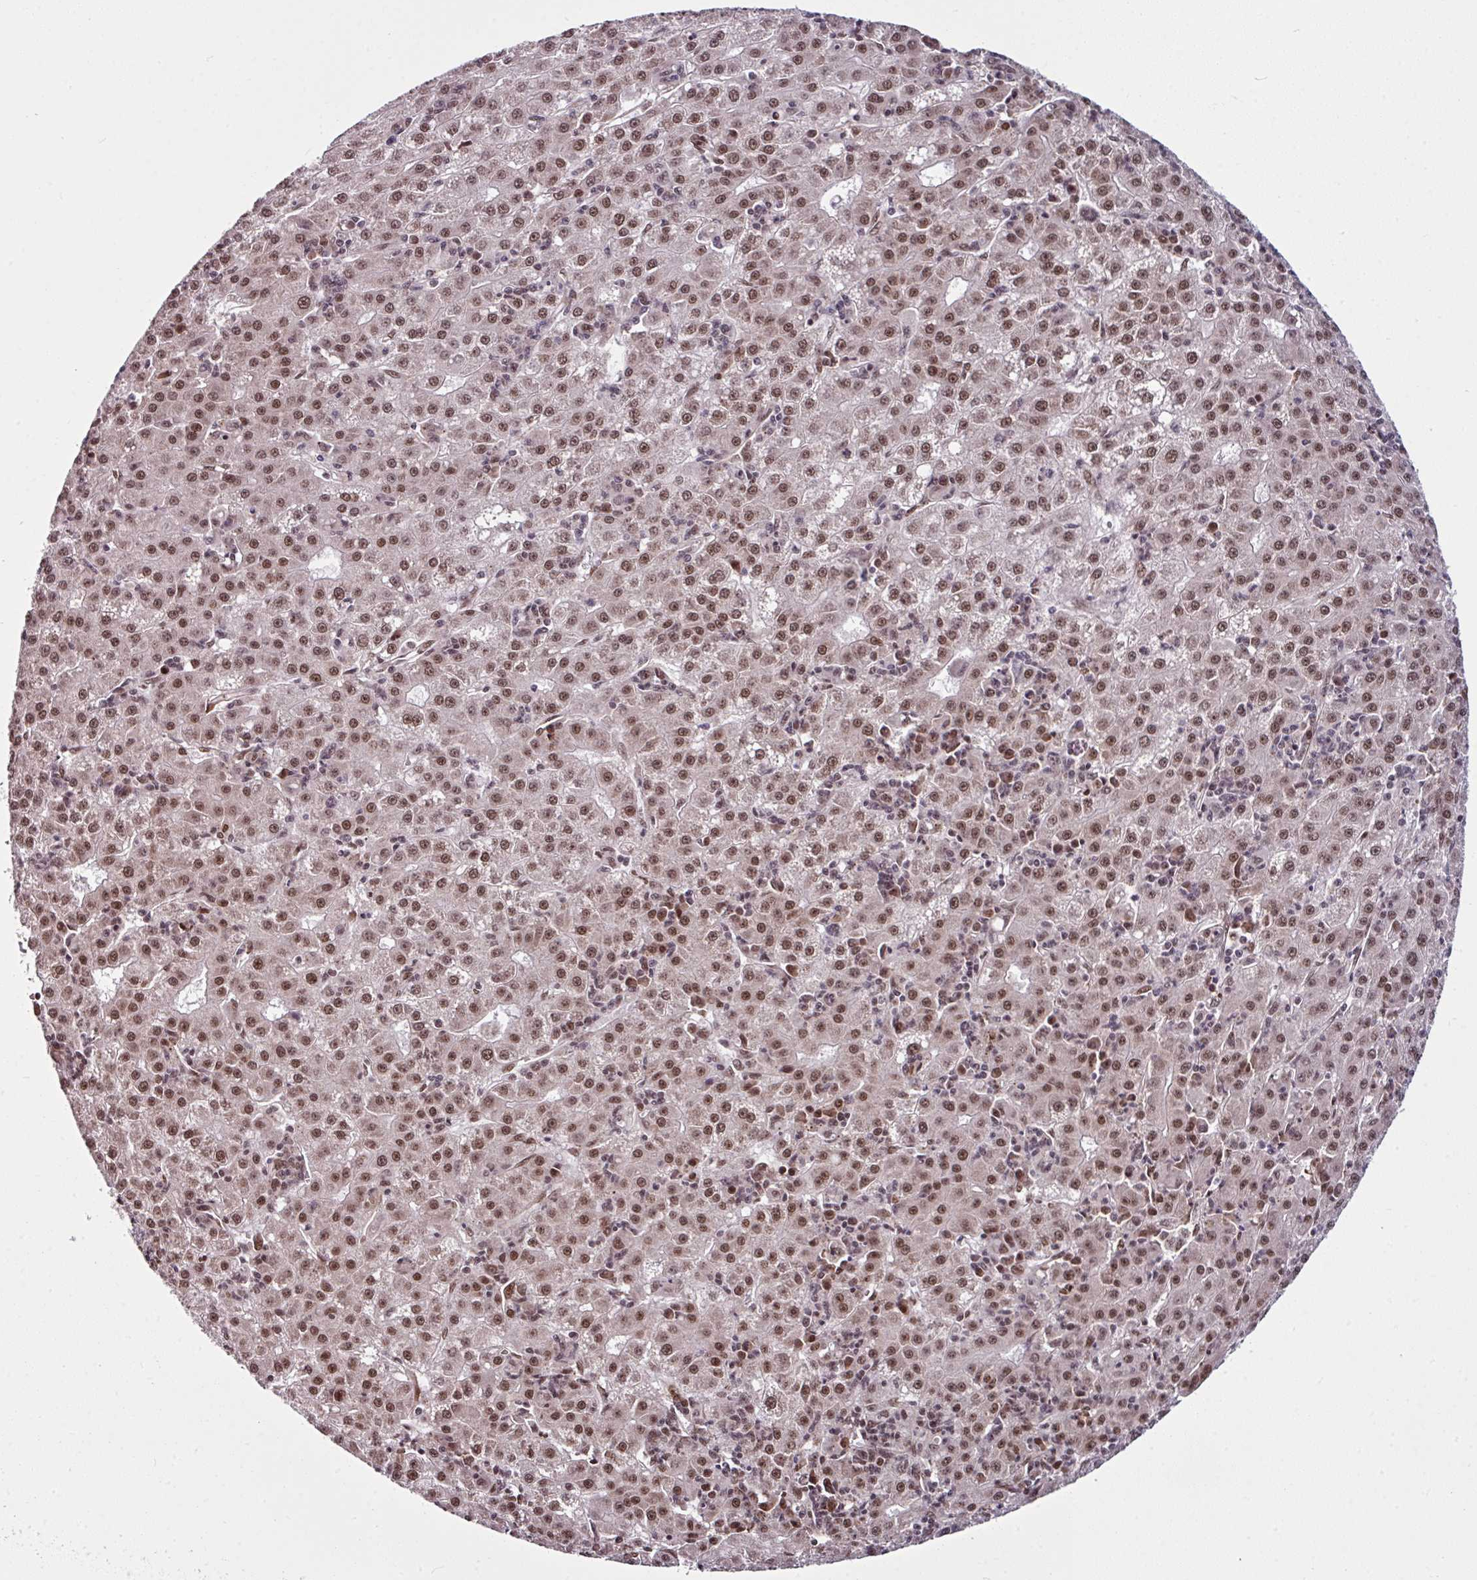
{"staining": {"intensity": "moderate", "quantity": ">75%", "location": "nuclear"}, "tissue": "liver cancer", "cell_type": "Tumor cells", "image_type": "cancer", "snomed": [{"axis": "morphology", "description": "Carcinoma, Hepatocellular, NOS"}, {"axis": "topography", "description": "Liver"}], "caption": "This histopathology image displays liver hepatocellular carcinoma stained with immunohistochemistry (IHC) to label a protein in brown. The nuclear of tumor cells show moderate positivity for the protein. Nuclei are counter-stained blue.", "gene": "MORF4L2", "patient": {"sex": "male", "age": 76}}